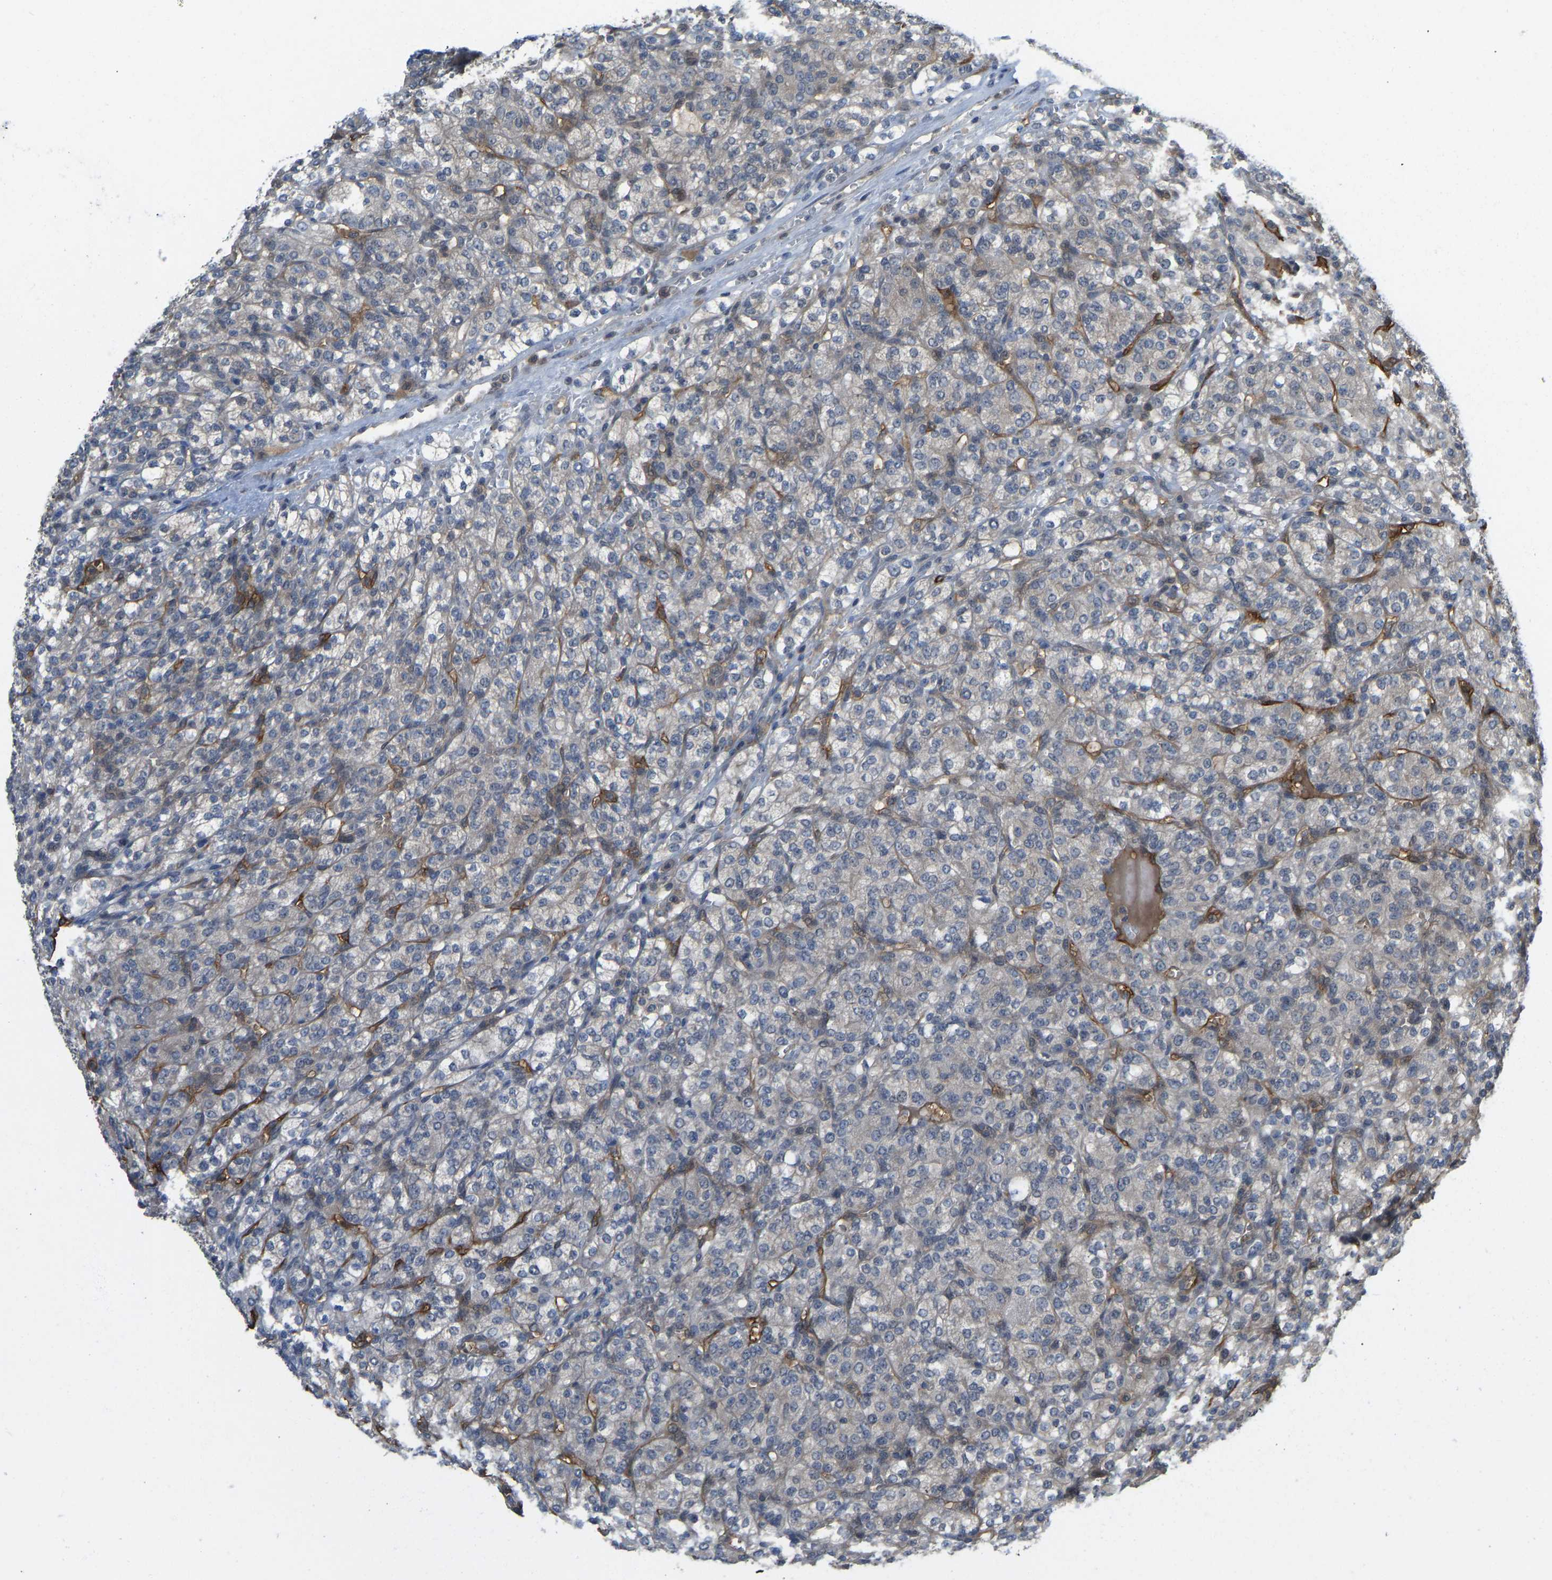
{"staining": {"intensity": "weak", "quantity": "<25%", "location": "cytoplasmic/membranous"}, "tissue": "renal cancer", "cell_type": "Tumor cells", "image_type": "cancer", "snomed": [{"axis": "morphology", "description": "Adenocarcinoma, NOS"}, {"axis": "topography", "description": "Kidney"}], "caption": "Micrograph shows no significant protein expression in tumor cells of renal adenocarcinoma. The staining is performed using DAB brown chromogen with nuclei counter-stained in using hematoxylin.", "gene": "CCT8", "patient": {"sex": "male", "age": 77}}